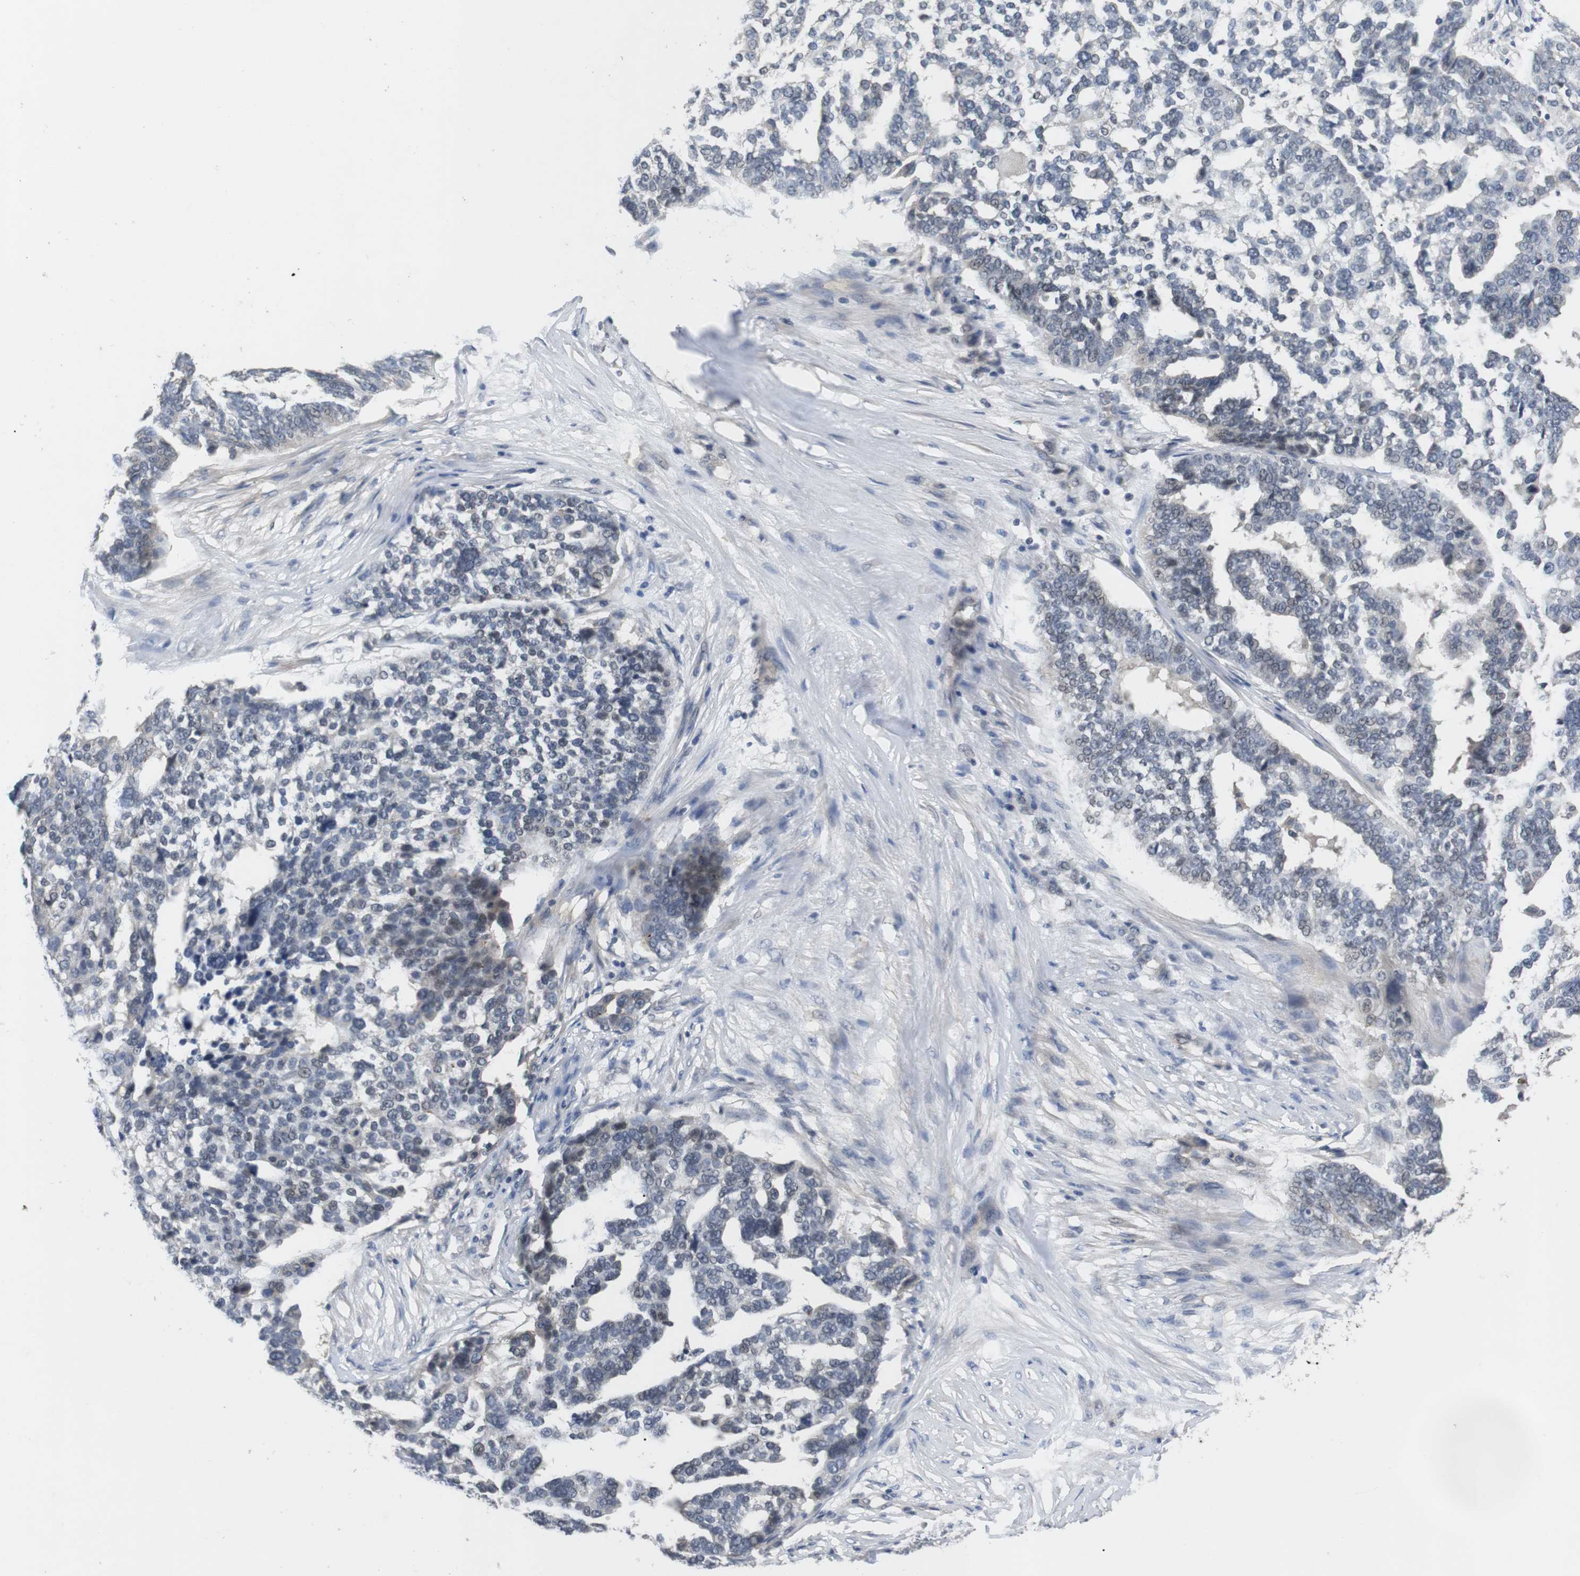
{"staining": {"intensity": "negative", "quantity": "none", "location": "none"}, "tissue": "ovarian cancer", "cell_type": "Tumor cells", "image_type": "cancer", "snomed": [{"axis": "morphology", "description": "Cystadenocarcinoma, serous, NOS"}, {"axis": "topography", "description": "Ovary"}], "caption": "Immunohistochemistry (IHC) of ovarian serous cystadenocarcinoma demonstrates no positivity in tumor cells. (DAB immunohistochemistry with hematoxylin counter stain).", "gene": "NECTIN1", "patient": {"sex": "female", "age": 59}}